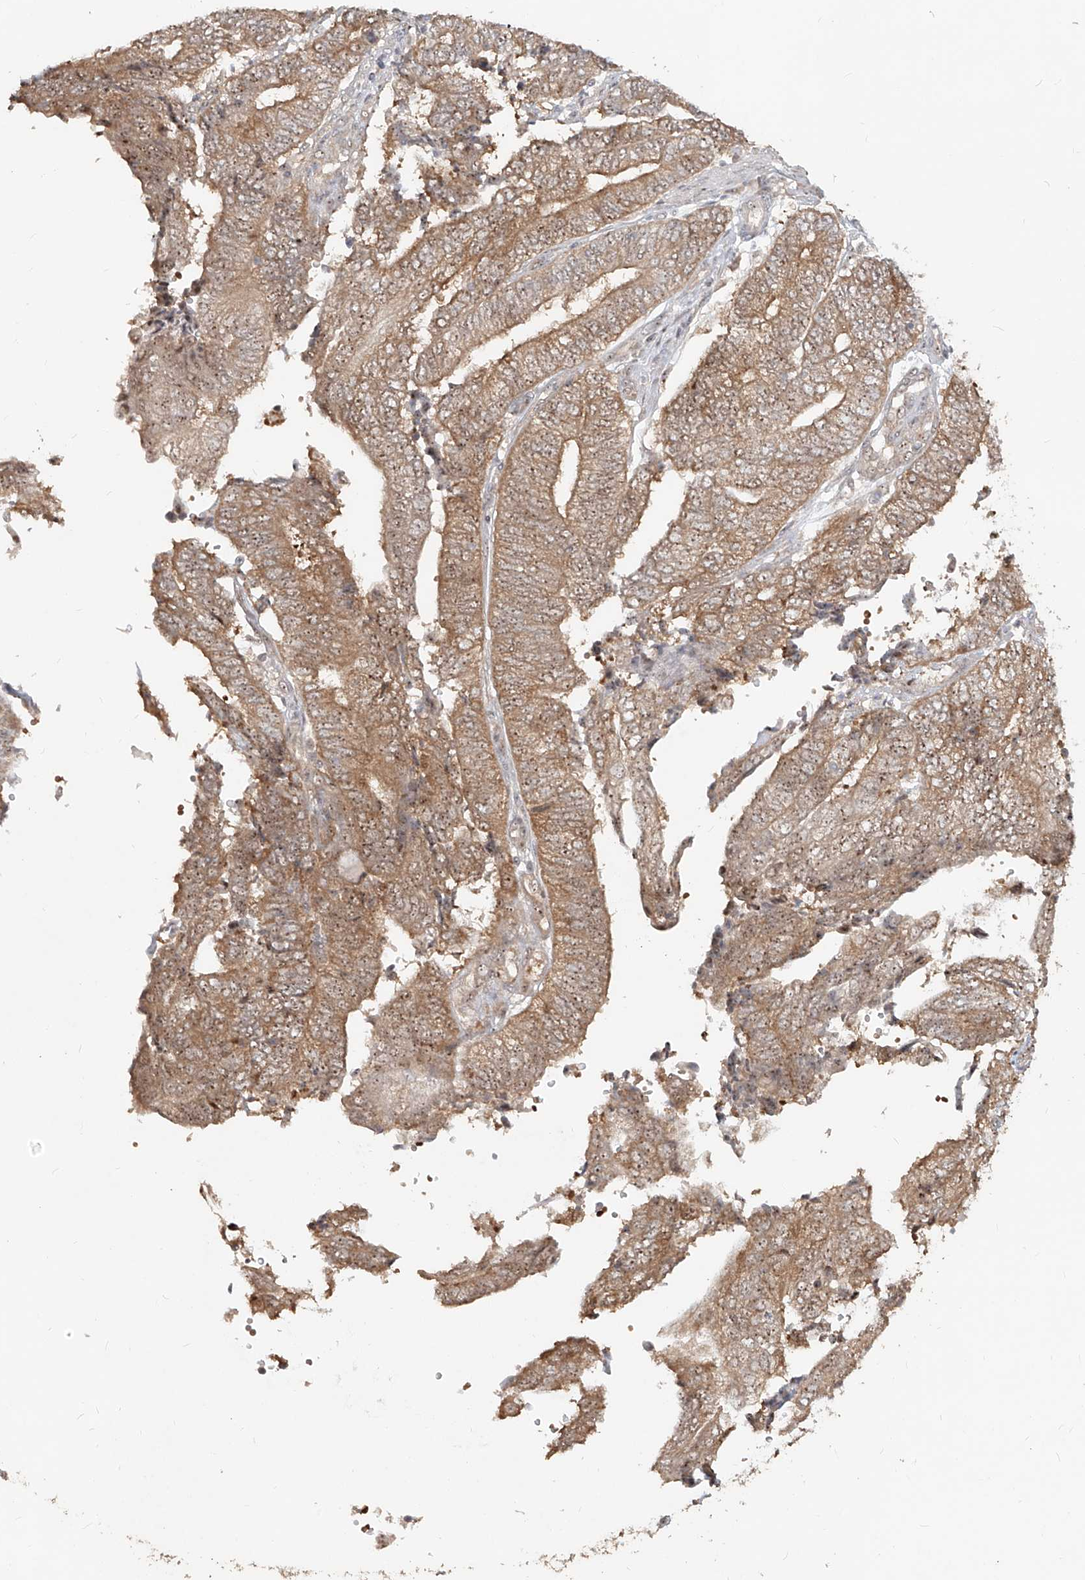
{"staining": {"intensity": "moderate", "quantity": ">75%", "location": "cytoplasmic/membranous"}, "tissue": "endometrial cancer", "cell_type": "Tumor cells", "image_type": "cancer", "snomed": [{"axis": "morphology", "description": "Adenocarcinoma, NOS"}, {"axis": "topography", "description": "Uterus"}, {"axis": "topography", "description": "Endometrium"}], "caption": "Immunohistochemical staining of endometrial adenocarcinoma shows moderate cytoplasmic/membranous protein positivity in about >75% of tumor cells. (IHC, brightfield microscopy, high magnification).", "gene": "BYSL", "patient": {"sex": "female", "age": 70}}